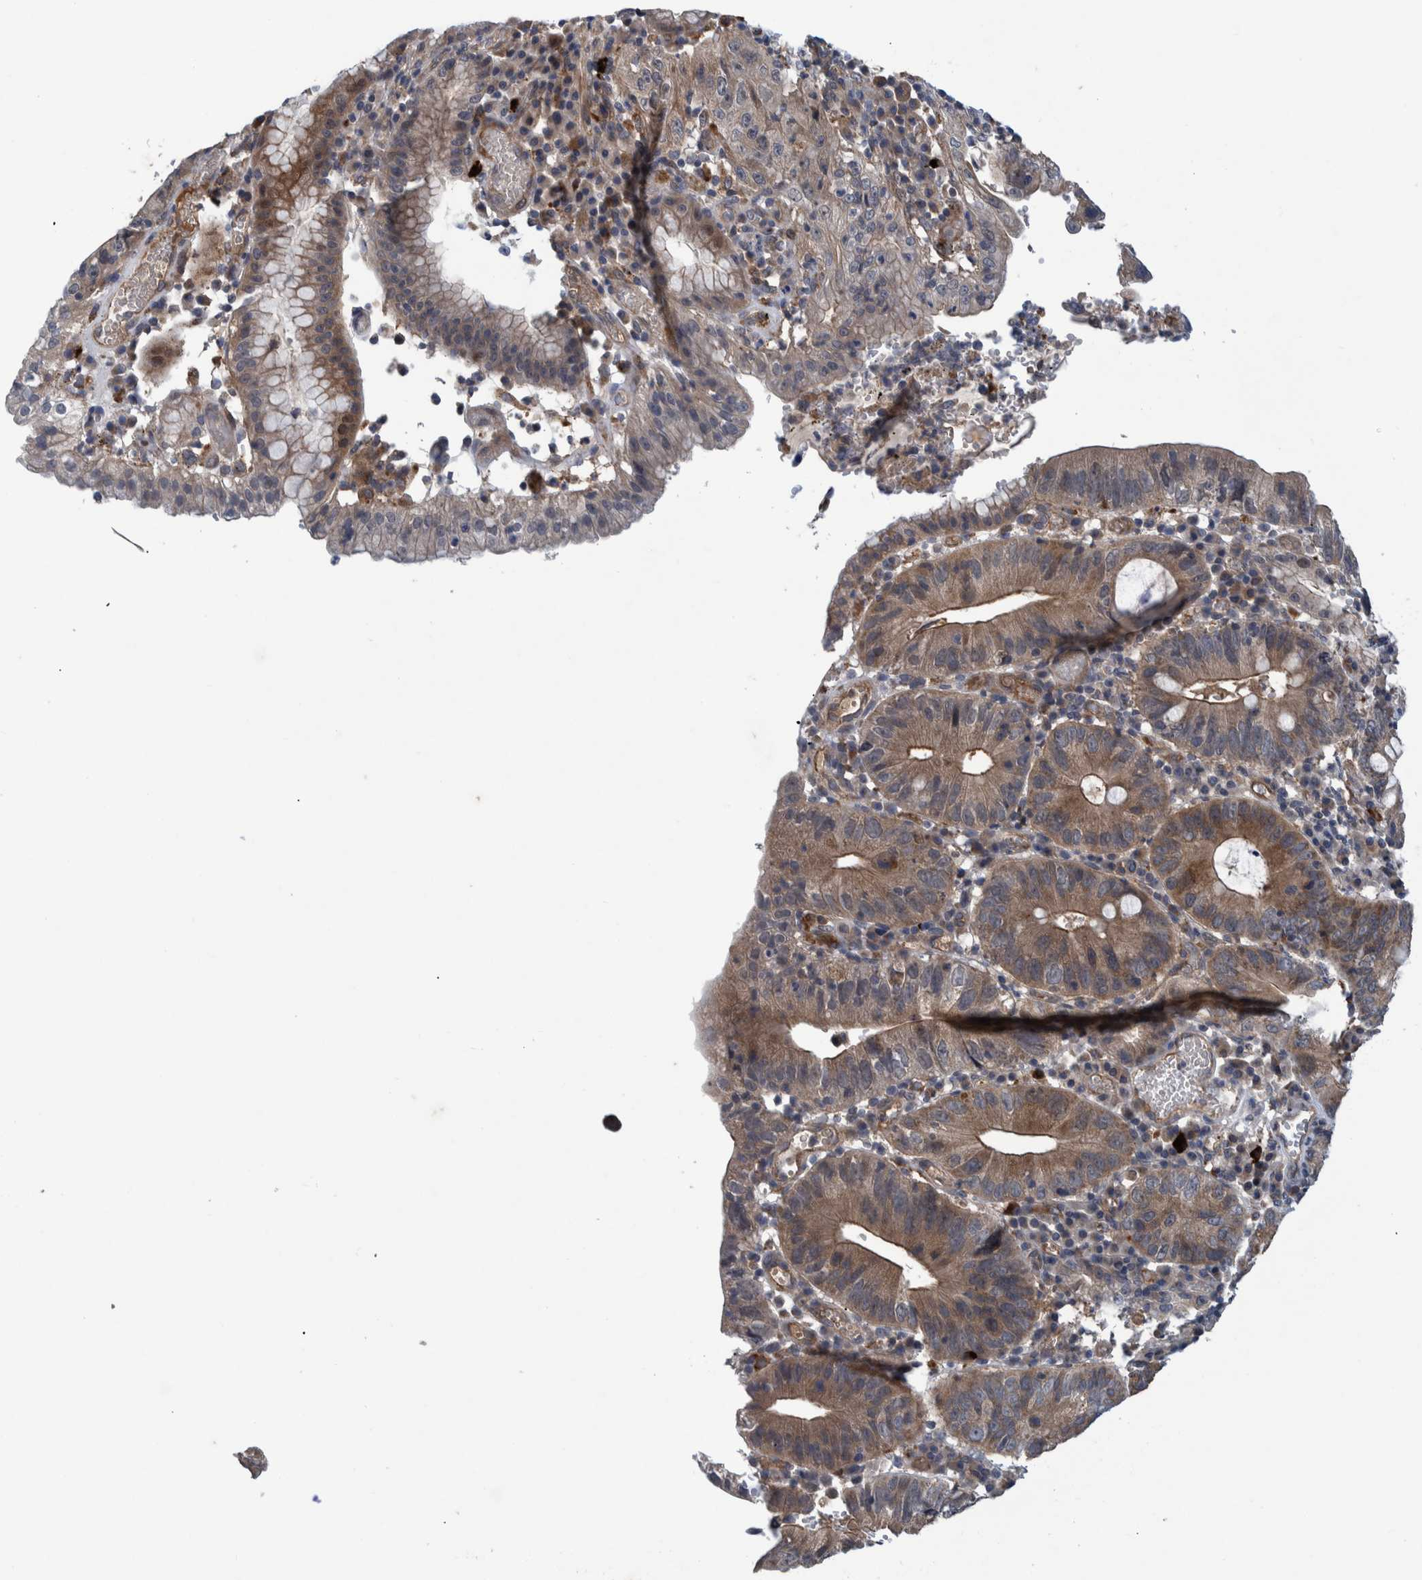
{"staining": {"intensity": "moderate", "quantity": ">75%", "location": "cytoplasmic/membranous"}, "tissue": "stomach cancer", "cell_type": "Tumor cells", "image_type": "cancer", "snomed": [{"axis": "morphology", "description": "Adenocarcinoma, NOS"}, {"axis": "topography", "description": "Stomach"}], "caption": "There is medium levels of moderate cytoplasmic/membranous expression in tumor cells of stomach adenocarcinoma, as demonstrated by immunohistochemical staining (brown color).", "gene": "ITIH3", "patient": {"sex": "male", "age": 59}}